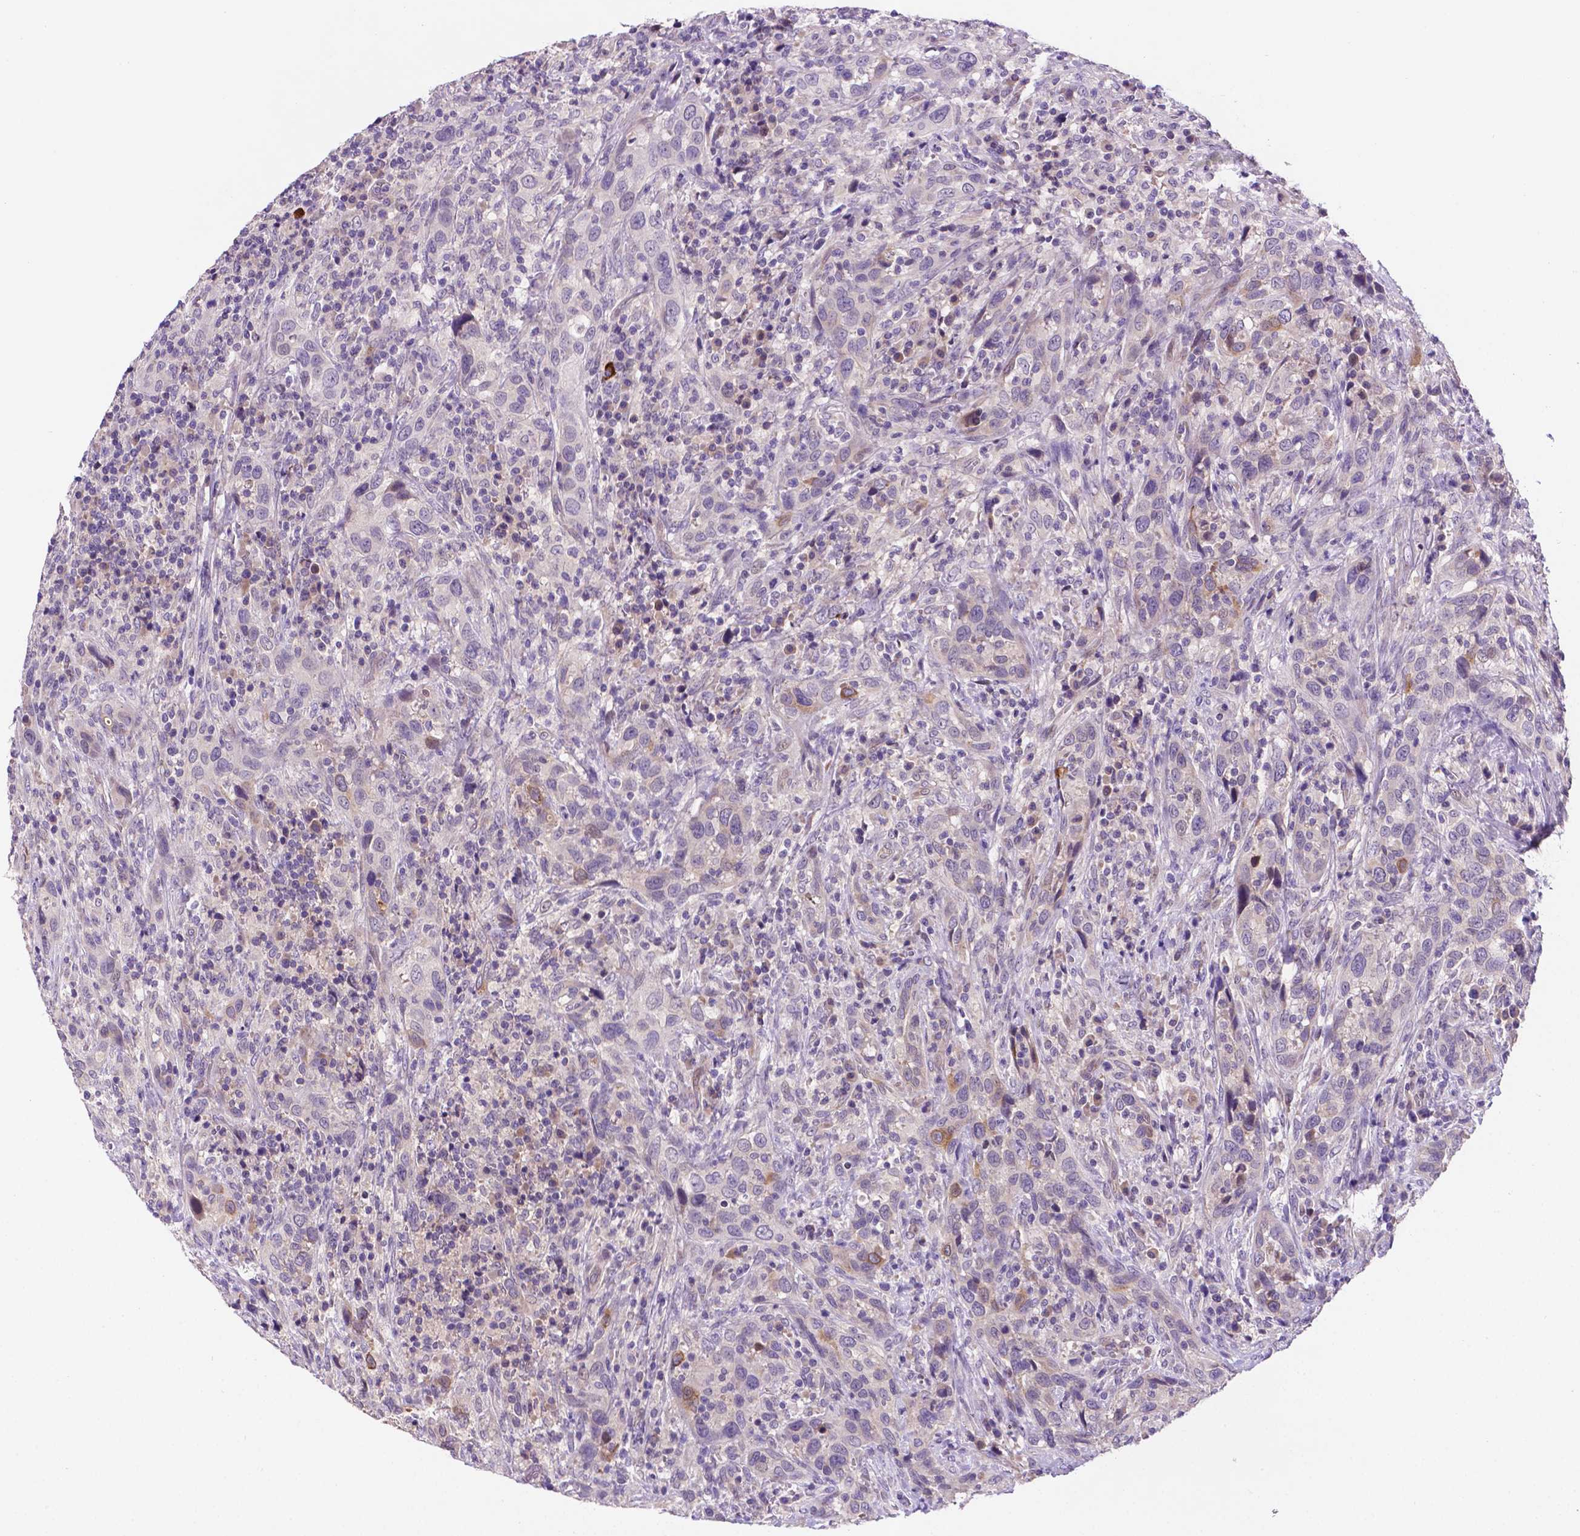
{"staining": {"intensity": "moderate", "quantity": "<25%", "location": "cytoplasmic/membranous"}, "tissue": "urothelial cancer", "cell_type": "Tumor cells", "image_type": "cancer", "snomed": [{"axis": "morphology", "description": "Urothelial carcinoma, NOS"}, {"axis": "morphology", "description": "Urothelial carcinoma, High grade"}, {"axis": "topography", "description": "Urinary bladder"}], "caption": "Urothelial cancer stained with DAB IHC demonstrates low levels of moderate cytoplasmic/membranous expression in about <25% of tumor cells.", "gene": "TM4SF20", "patient": {"sex": "female", "age": 64}}